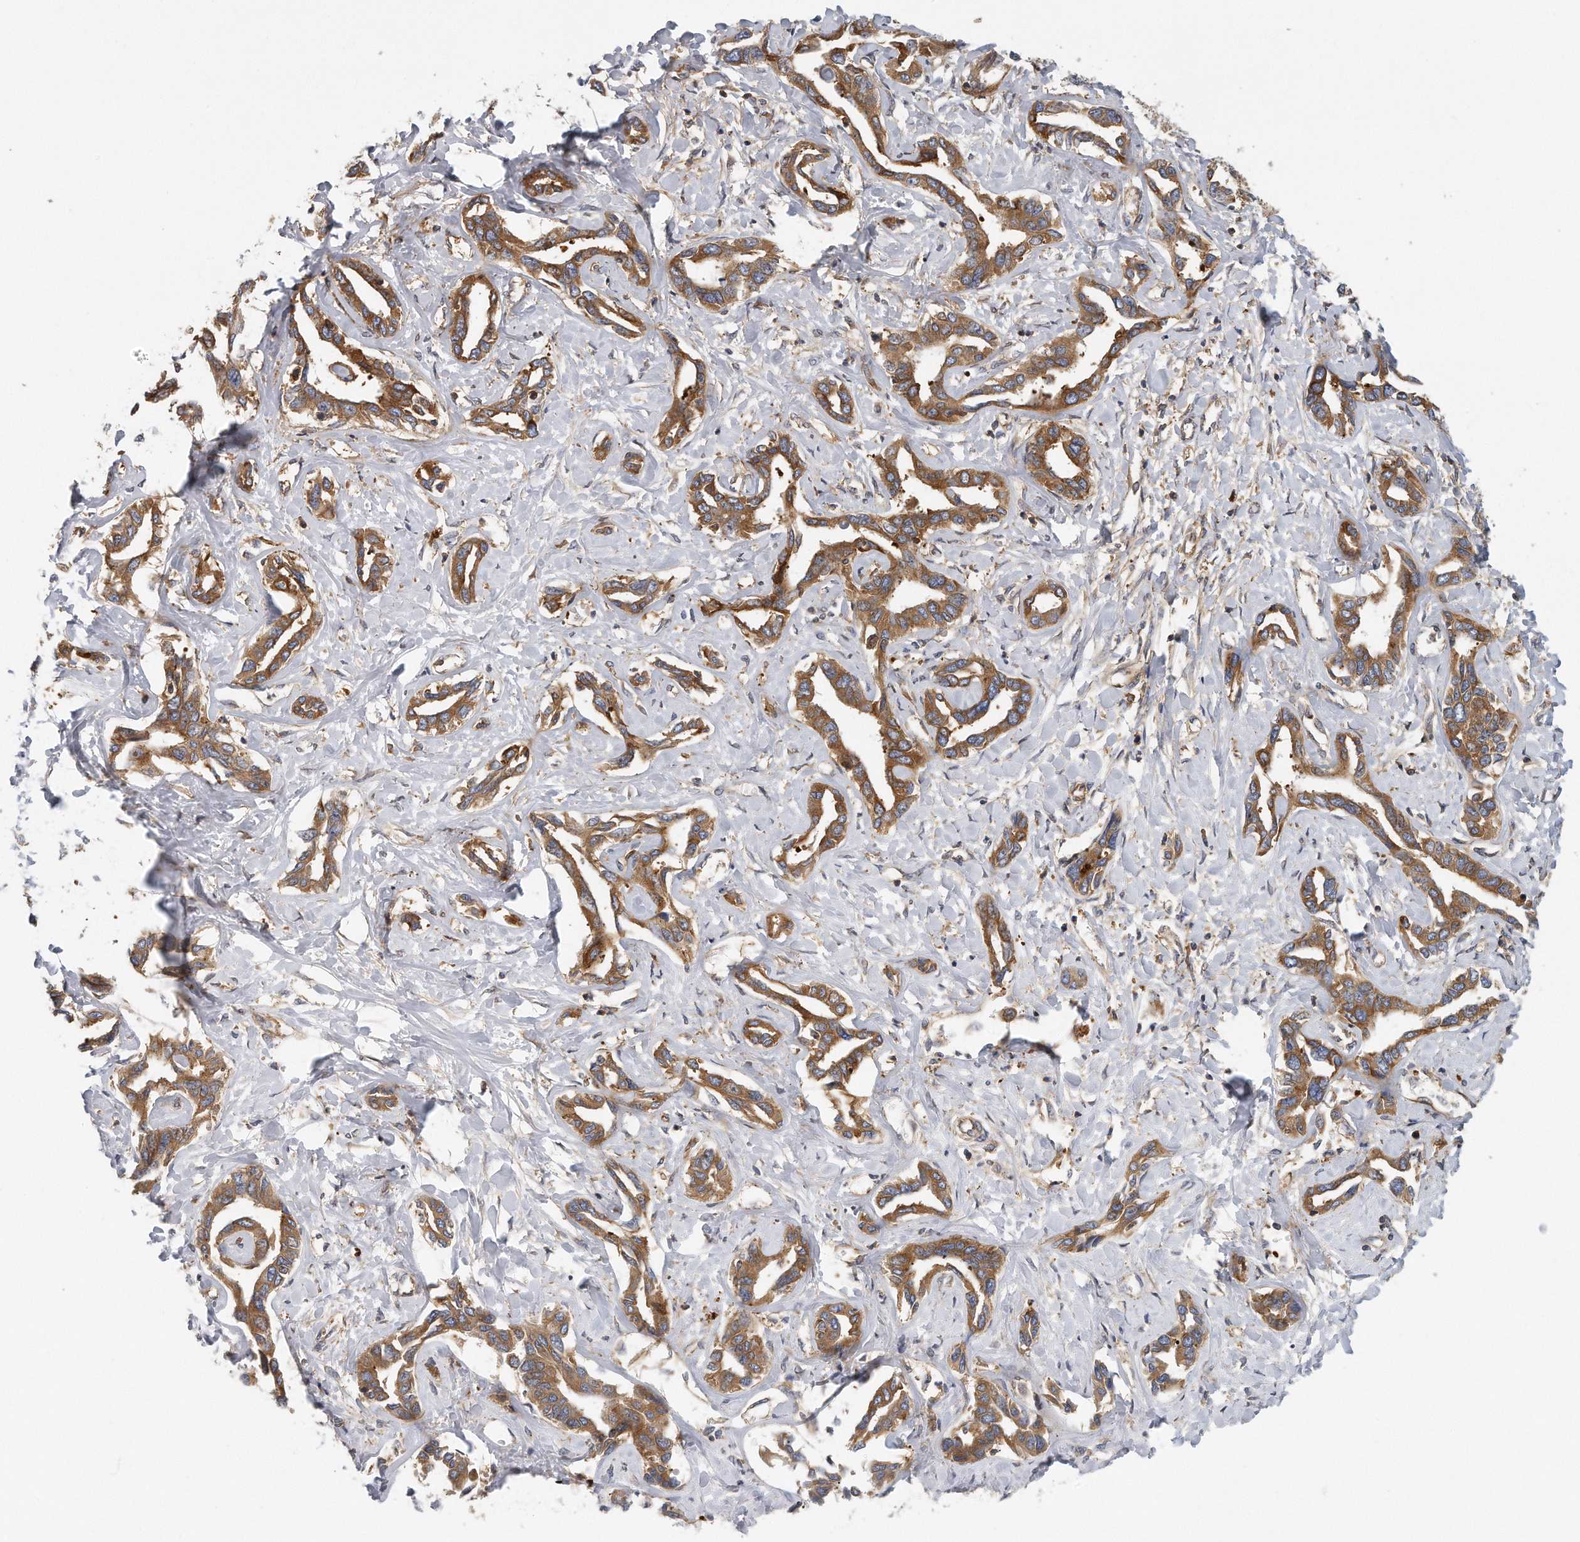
{"staining": {"intensity": "moderate", "quantity": ">75%", "location": "cytoplasmic/membranous"}, "tissue": "liver cancer", "cell_type": "Tumor cells", "image_type": "cancer", "snomed": [{"axis": "morphology", "description": "Cholangiocarcinoma"}, {"axis": "topography", "description": "Liver"}], "caption": "A brown stain shows moderate cytoplasmic/membranous positivity of a protein in human cholangiocarcinoma (liver) tumor cells.", "gene": "EIF3I", "patient": {"sex": "male", "age": 59}}